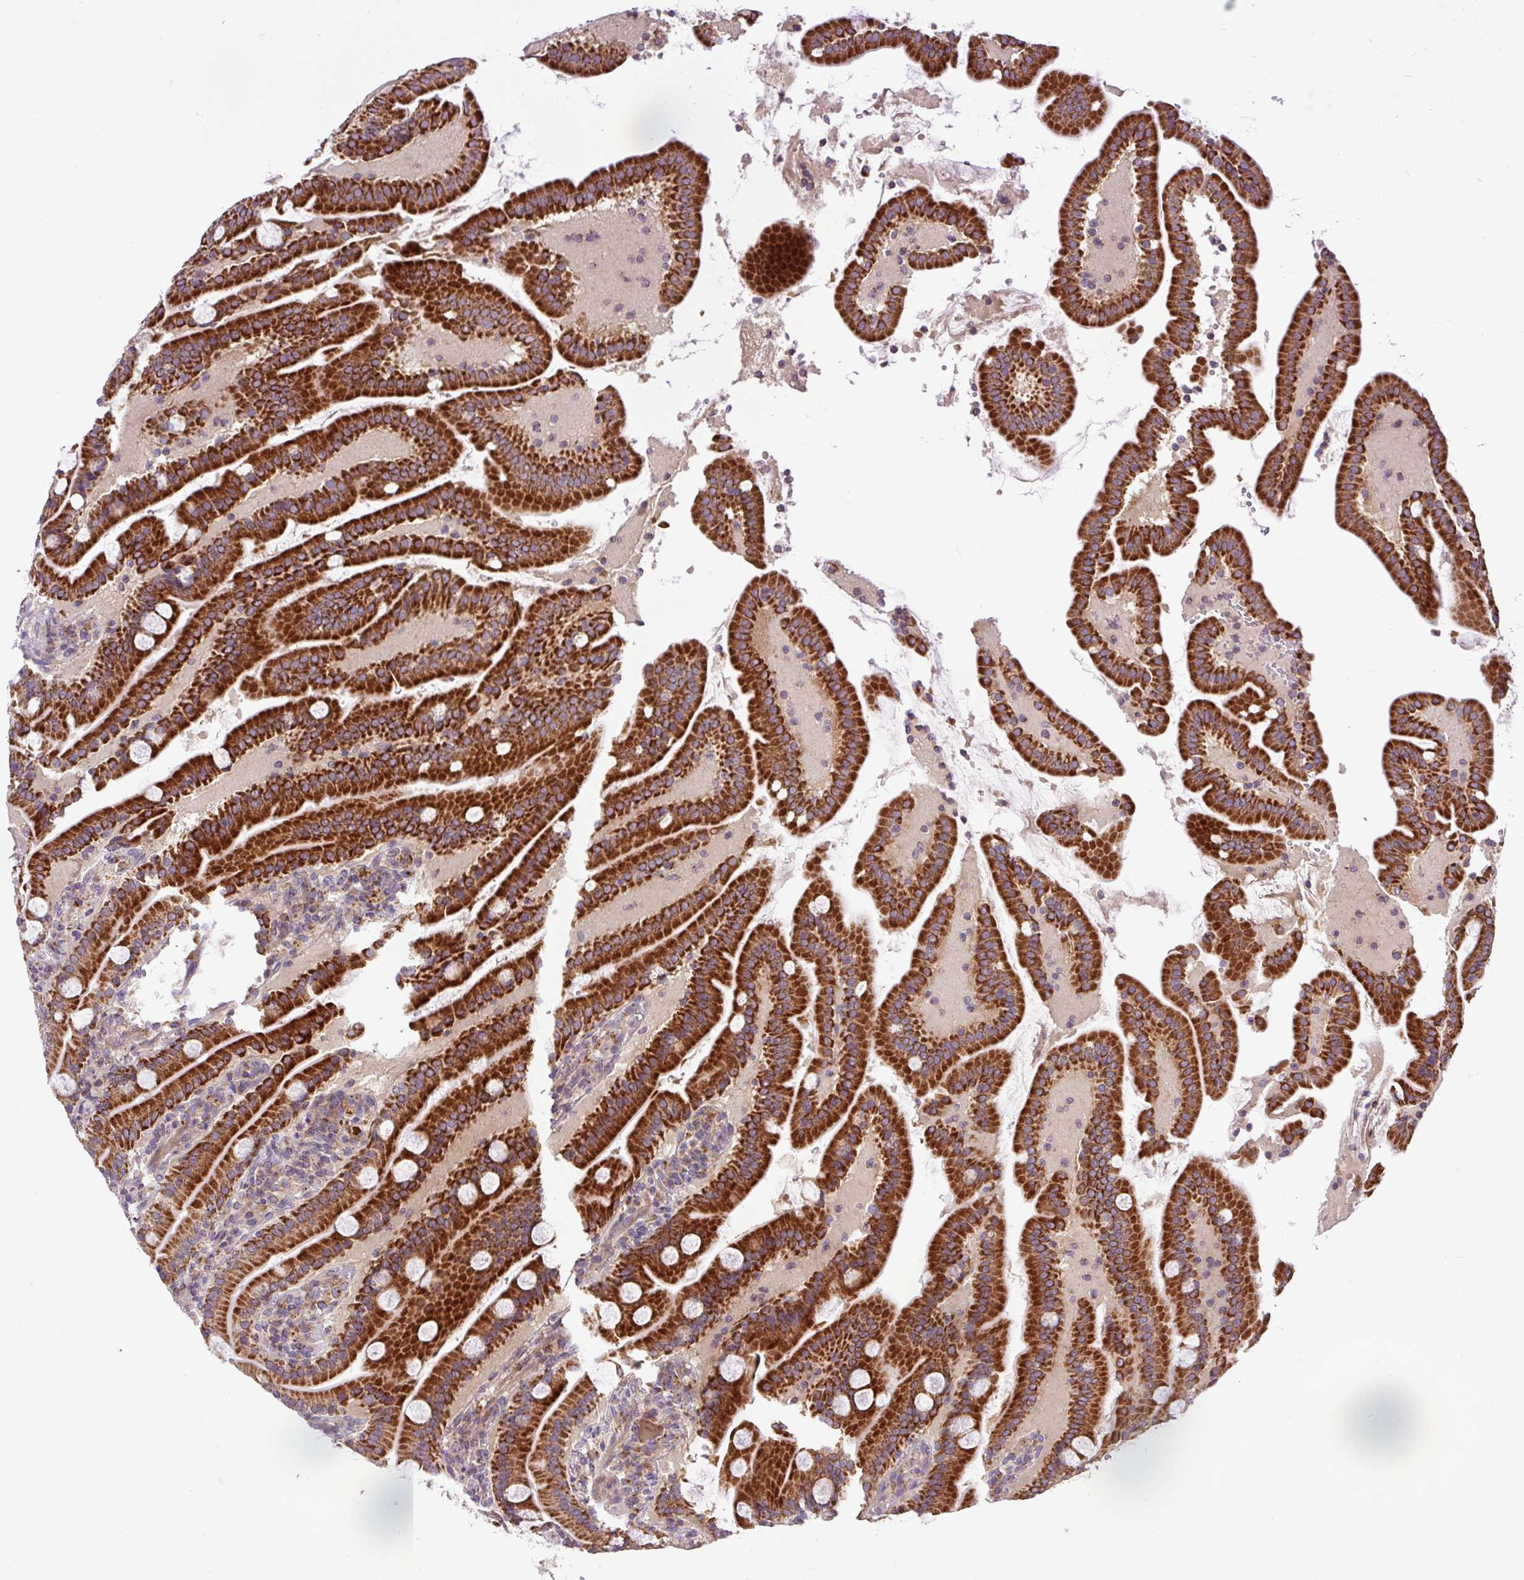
{"staining": {"intensity": "strong", "quantity": ">75%", "location": "cytoplasmic/membranous"}, "tissue": "duodenum", "cell_type": "Glandular cells", "image_type": "normal", "snomed": [{"axis": "morphology", "description": "Normal tissue, NOS"}, {"axis": "topography", "description": "Duodenum"}], "caption": "IHC of normal human duodenum reveals high levels of strong cytoplasmic/membranous staining in about >75% of glandular cells.", "gene": "ZNF547", "patient": {"sex": "male", "age": 55}}